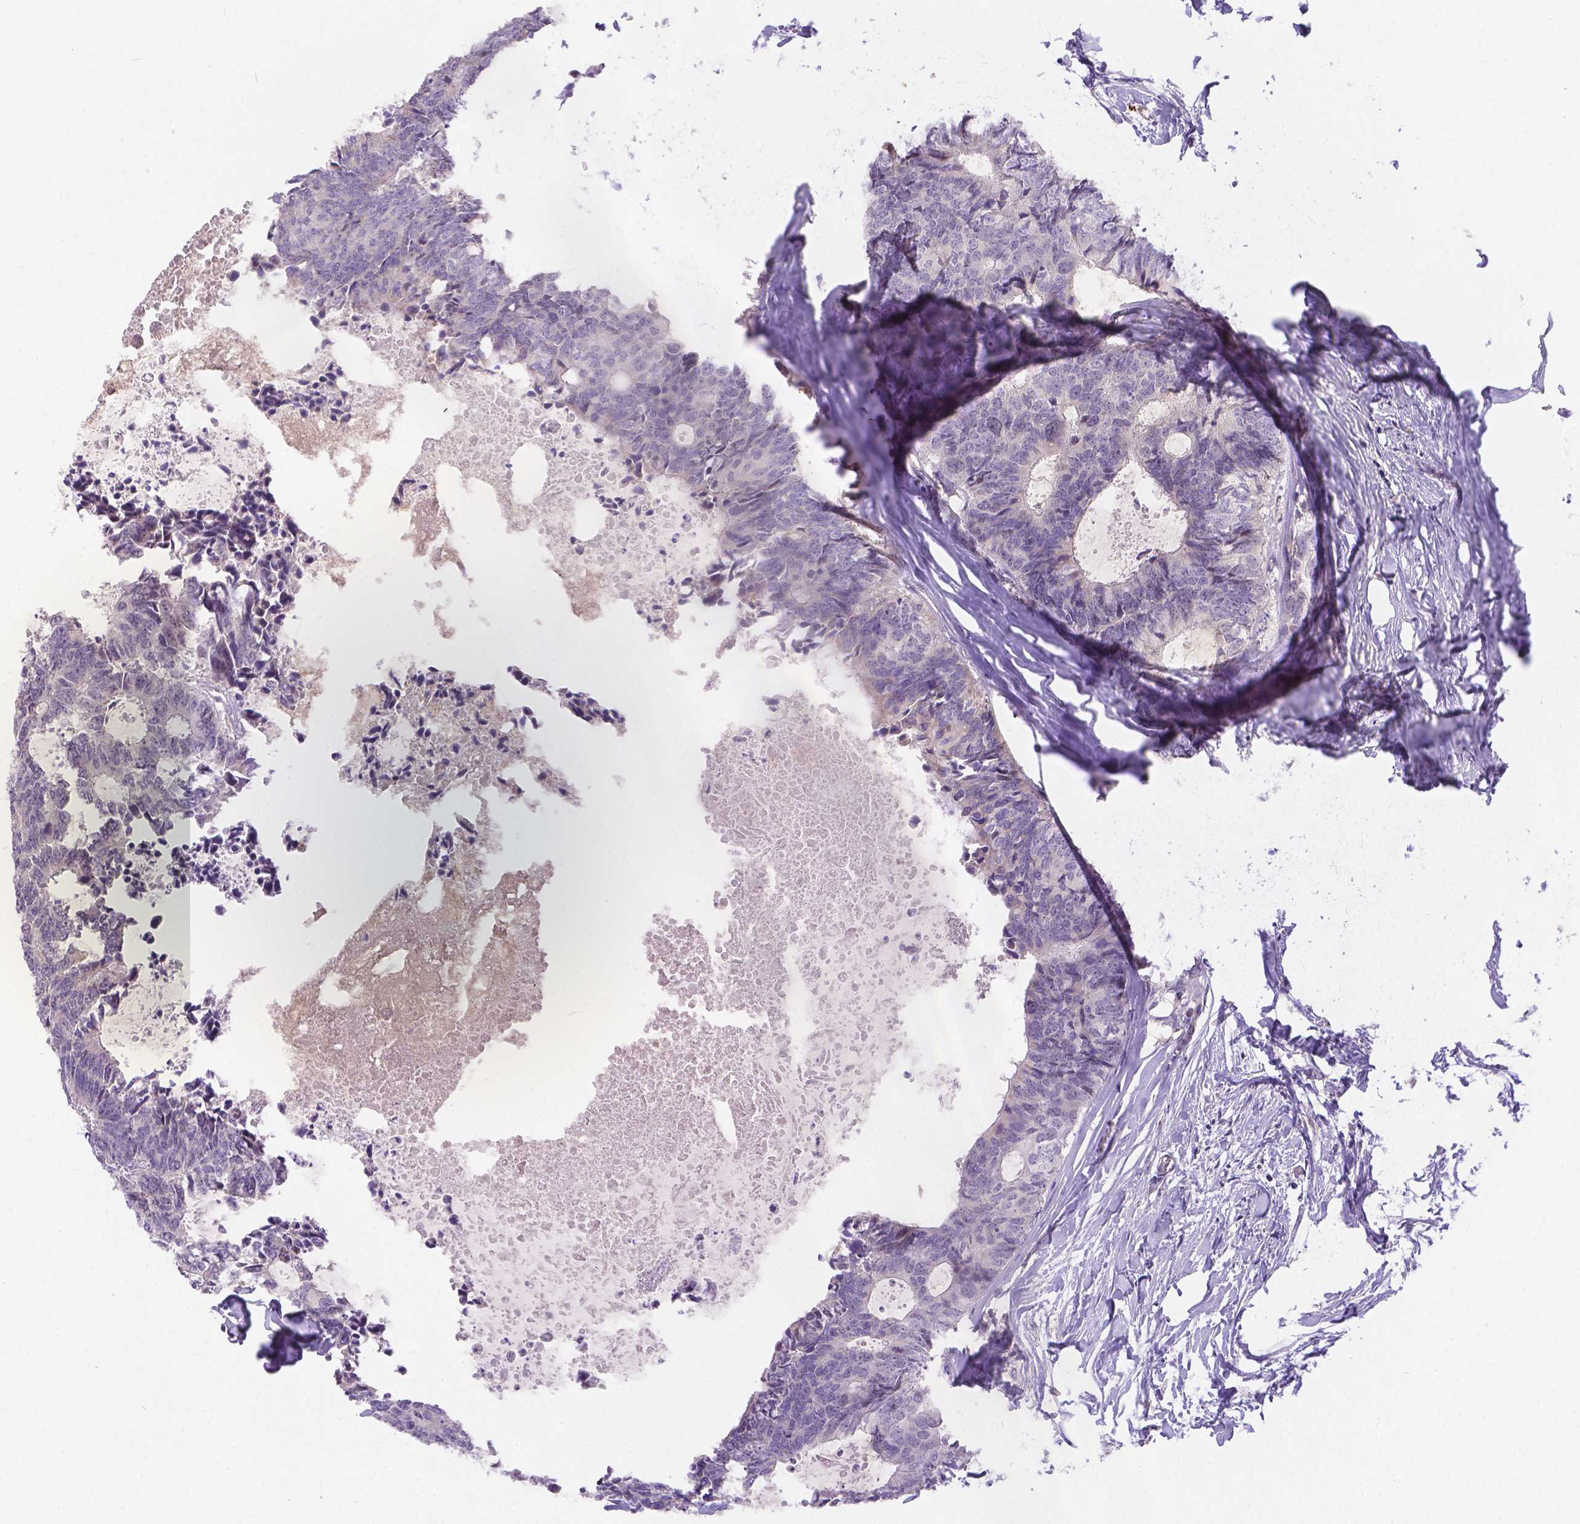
{"staining": {"intensity": "negative", "quantity": "none", "location": "none"}, "tissue": "colorectal cancer", "cell_type": "Tumor cells", "image_type": "cancer", "snomed": [{"axis": "morphology", "description": "Adenocarcinoma, NOS"}, {"axis": "topography", "description": "Colon"}, {"axis": "topography", "description": "Rectum"}], "caption": "A high-resolution micrograph shows IHC staining of colorectal cancer, which exhibits no significant staining in tumor cells.", "gene": "CYYR1", "patient": {"sex": "male", "age": 57}}